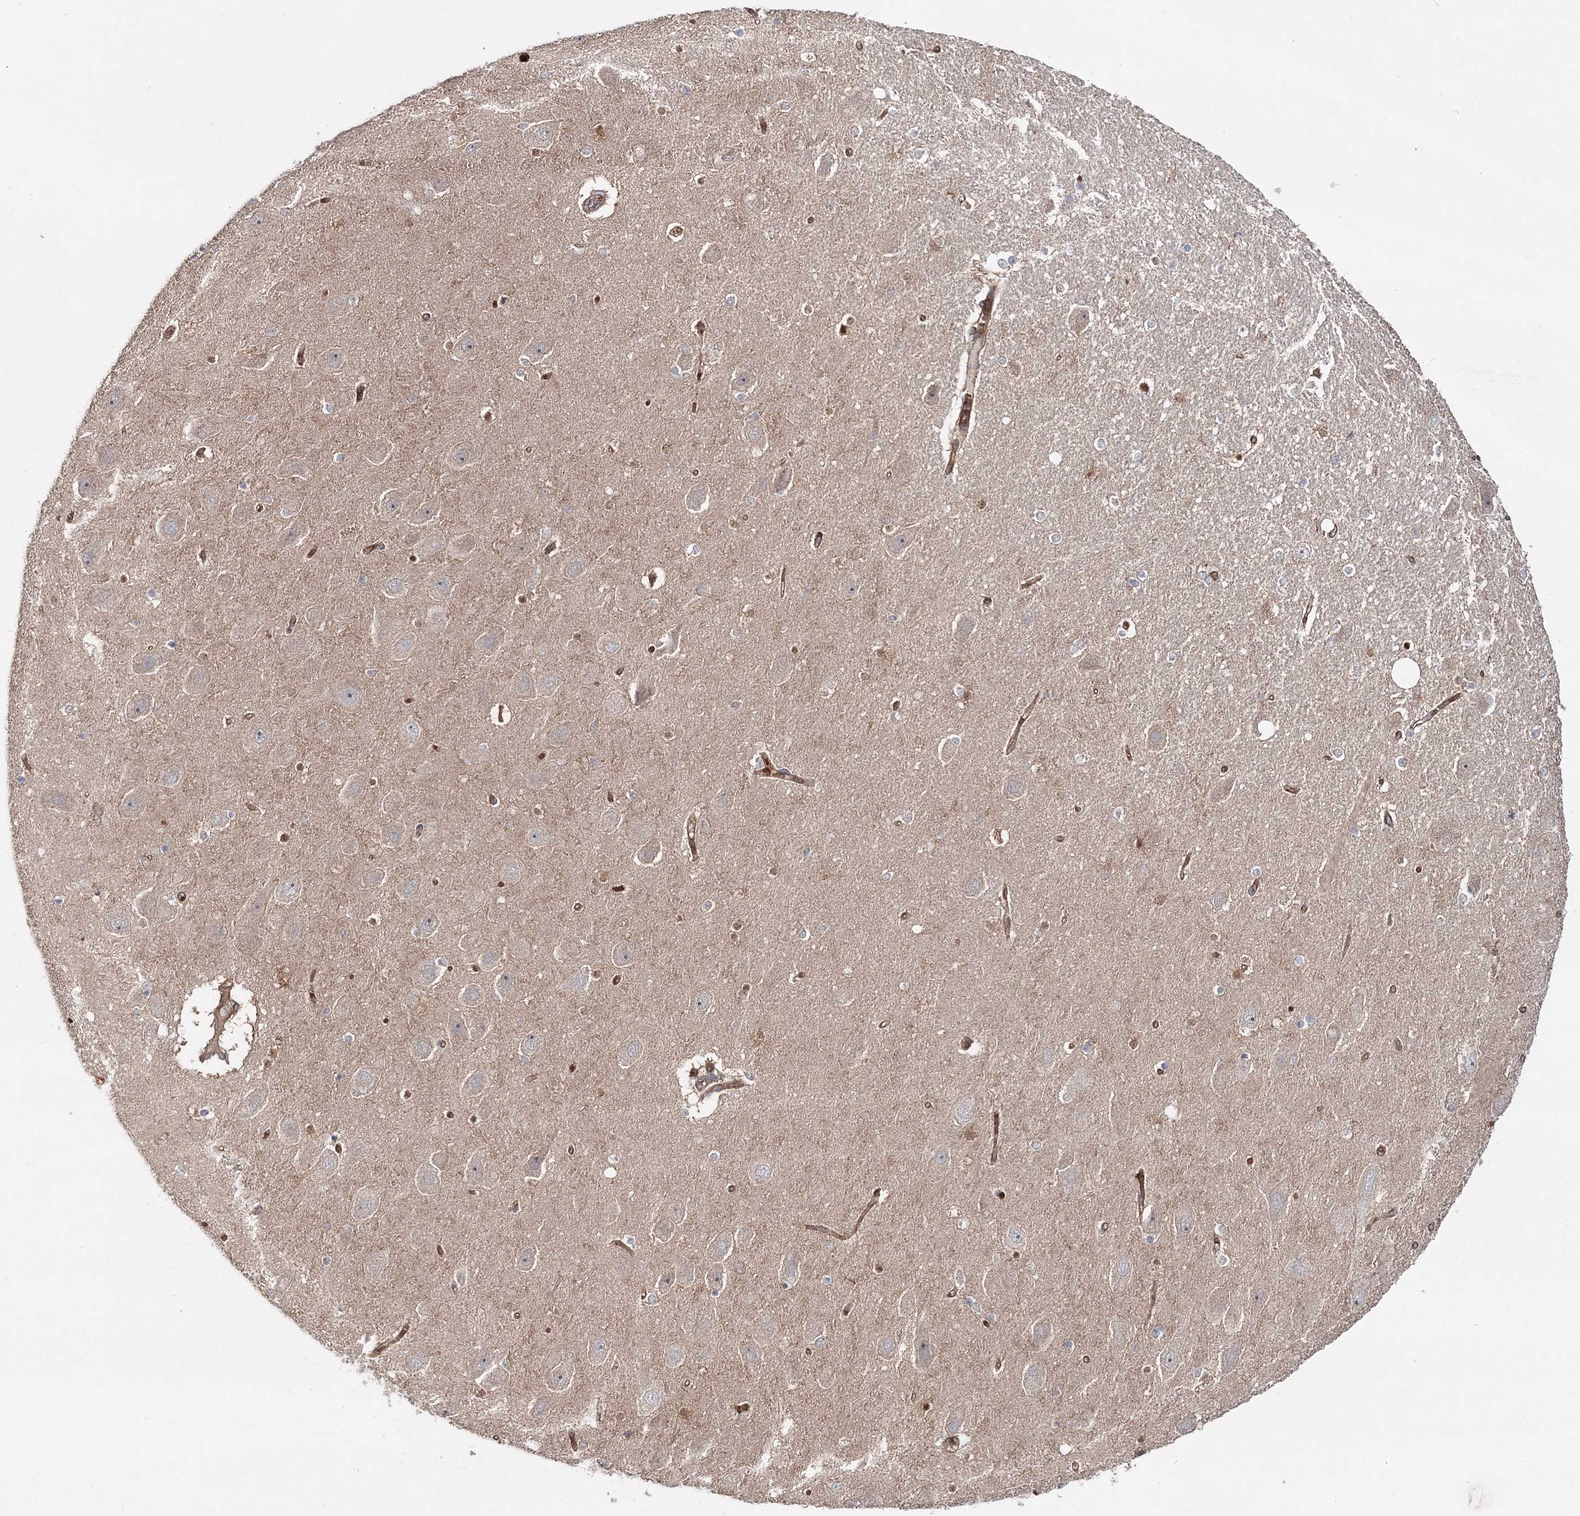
{"staining": {"intensity": "weak", "quantity": "<25%", "location": "nuclear"}, "tissue": "hippocampus", "cell_type": "Glial cells", "image_type": "normal", "snomed": [{"axis": "morphology", "description": "Normal tissue, NOS"}, {"axis": "topography", "description": "Hippocampus"}], "caption": "Unremarkable hippocampus was stained to show a protein in brown. There is no significant positivity in glial cells. (DAB IHC visualized using brightfield microscopy, high magnification).", "gene": "PCBD2", "patient": {"sex": "female", "age": 54}}